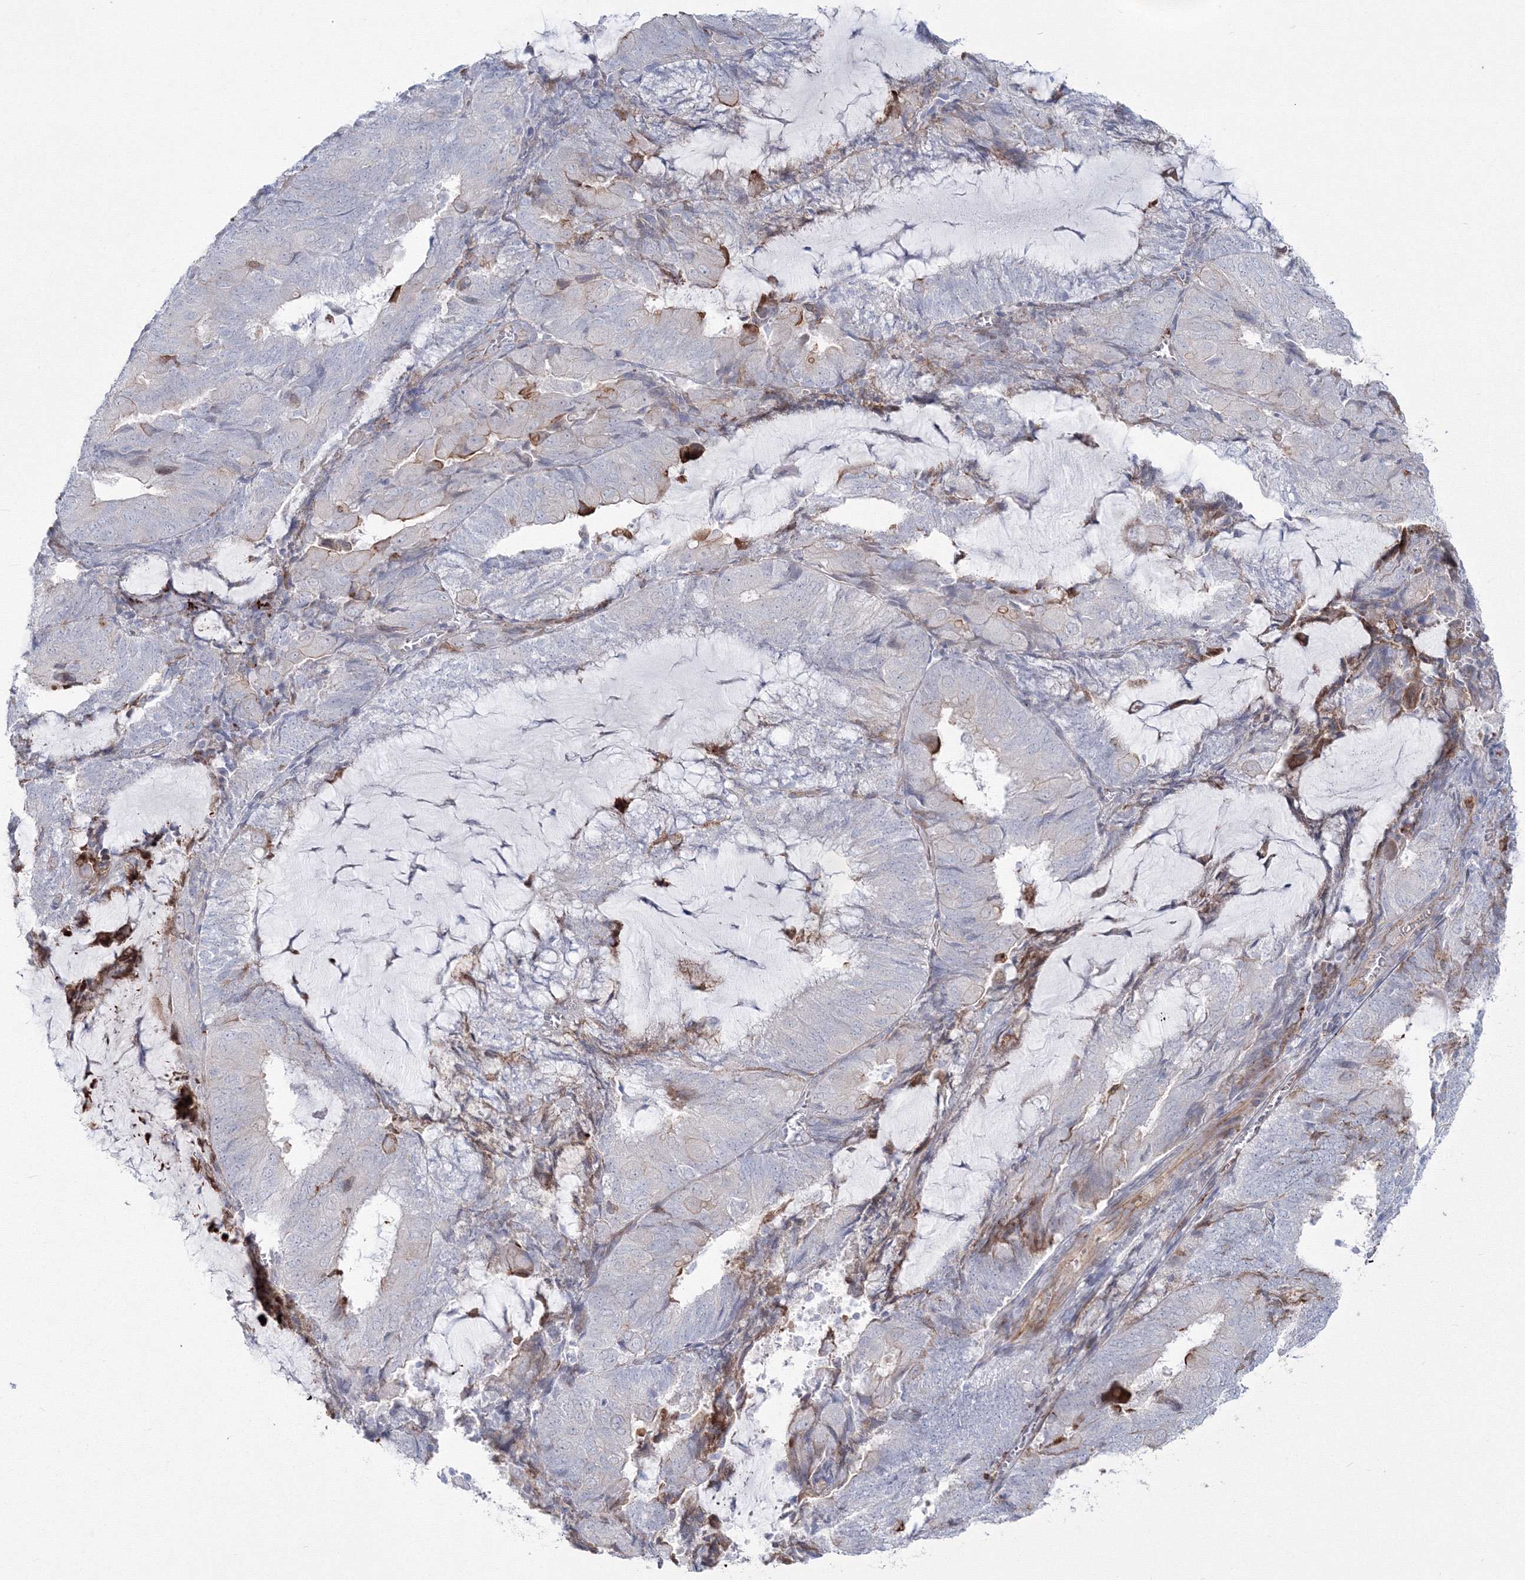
{"staining": {"intensity": "negative", "quantity": "none", "location": "none"}, "tissue": "endometrial cancer", "cell_type": "Tumor cells", "image_type": "cancer", "snomed": [{"axis": "morphology", "description": "Adenocarcinoma, NOS"}, {"axis": "topography", "description": "Endometrium"}], "caption": "Immunohistochemical staining of endometrial cancer shows no significant positivity in tumor cells. (DAB (3,3'-diaminobenzidine) IHC visualized using brightfield microscopy, high magnification).", "gene": "HYAL2", "patient": {"sex": "female", "age": 81}}